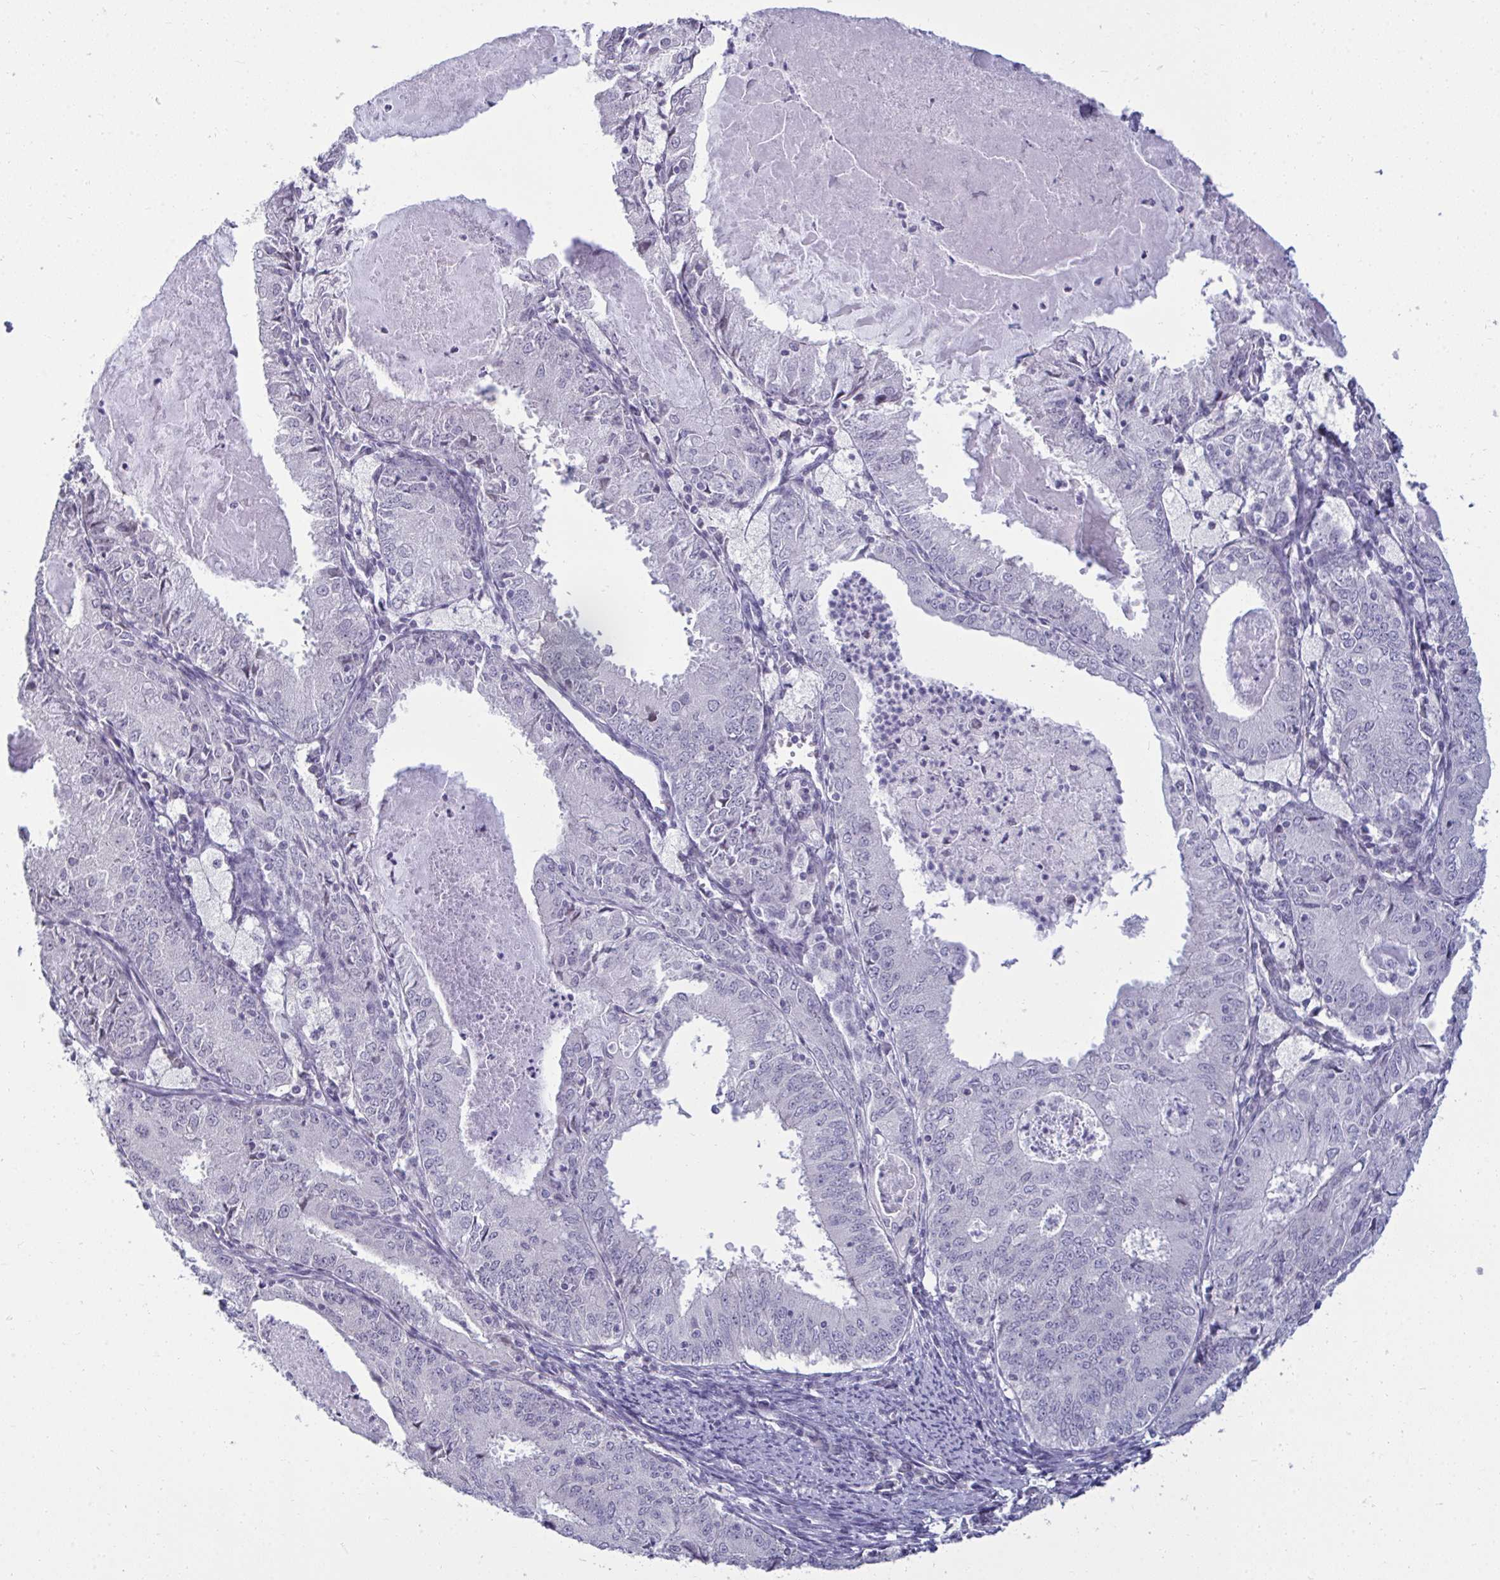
{"staining": {"intensity": "negative", "quantity": "none", "location": "none"}, "tissue": "endometrial cancer", "cell_type": "Tumor cells", "image_type": "cancer", "snomed": [{"axis": "morphology", "description": "Adenocarcinoma, NOS"}, {"axis": "topography", "description": "Endometrium"}], "caption": "Endometrial cancer (adenocarcinoma) stained for a protein using IHC displays no staining tumor cells.", "gene": "RNASEH1", "patient": {"sex": "female", "age": 57}}